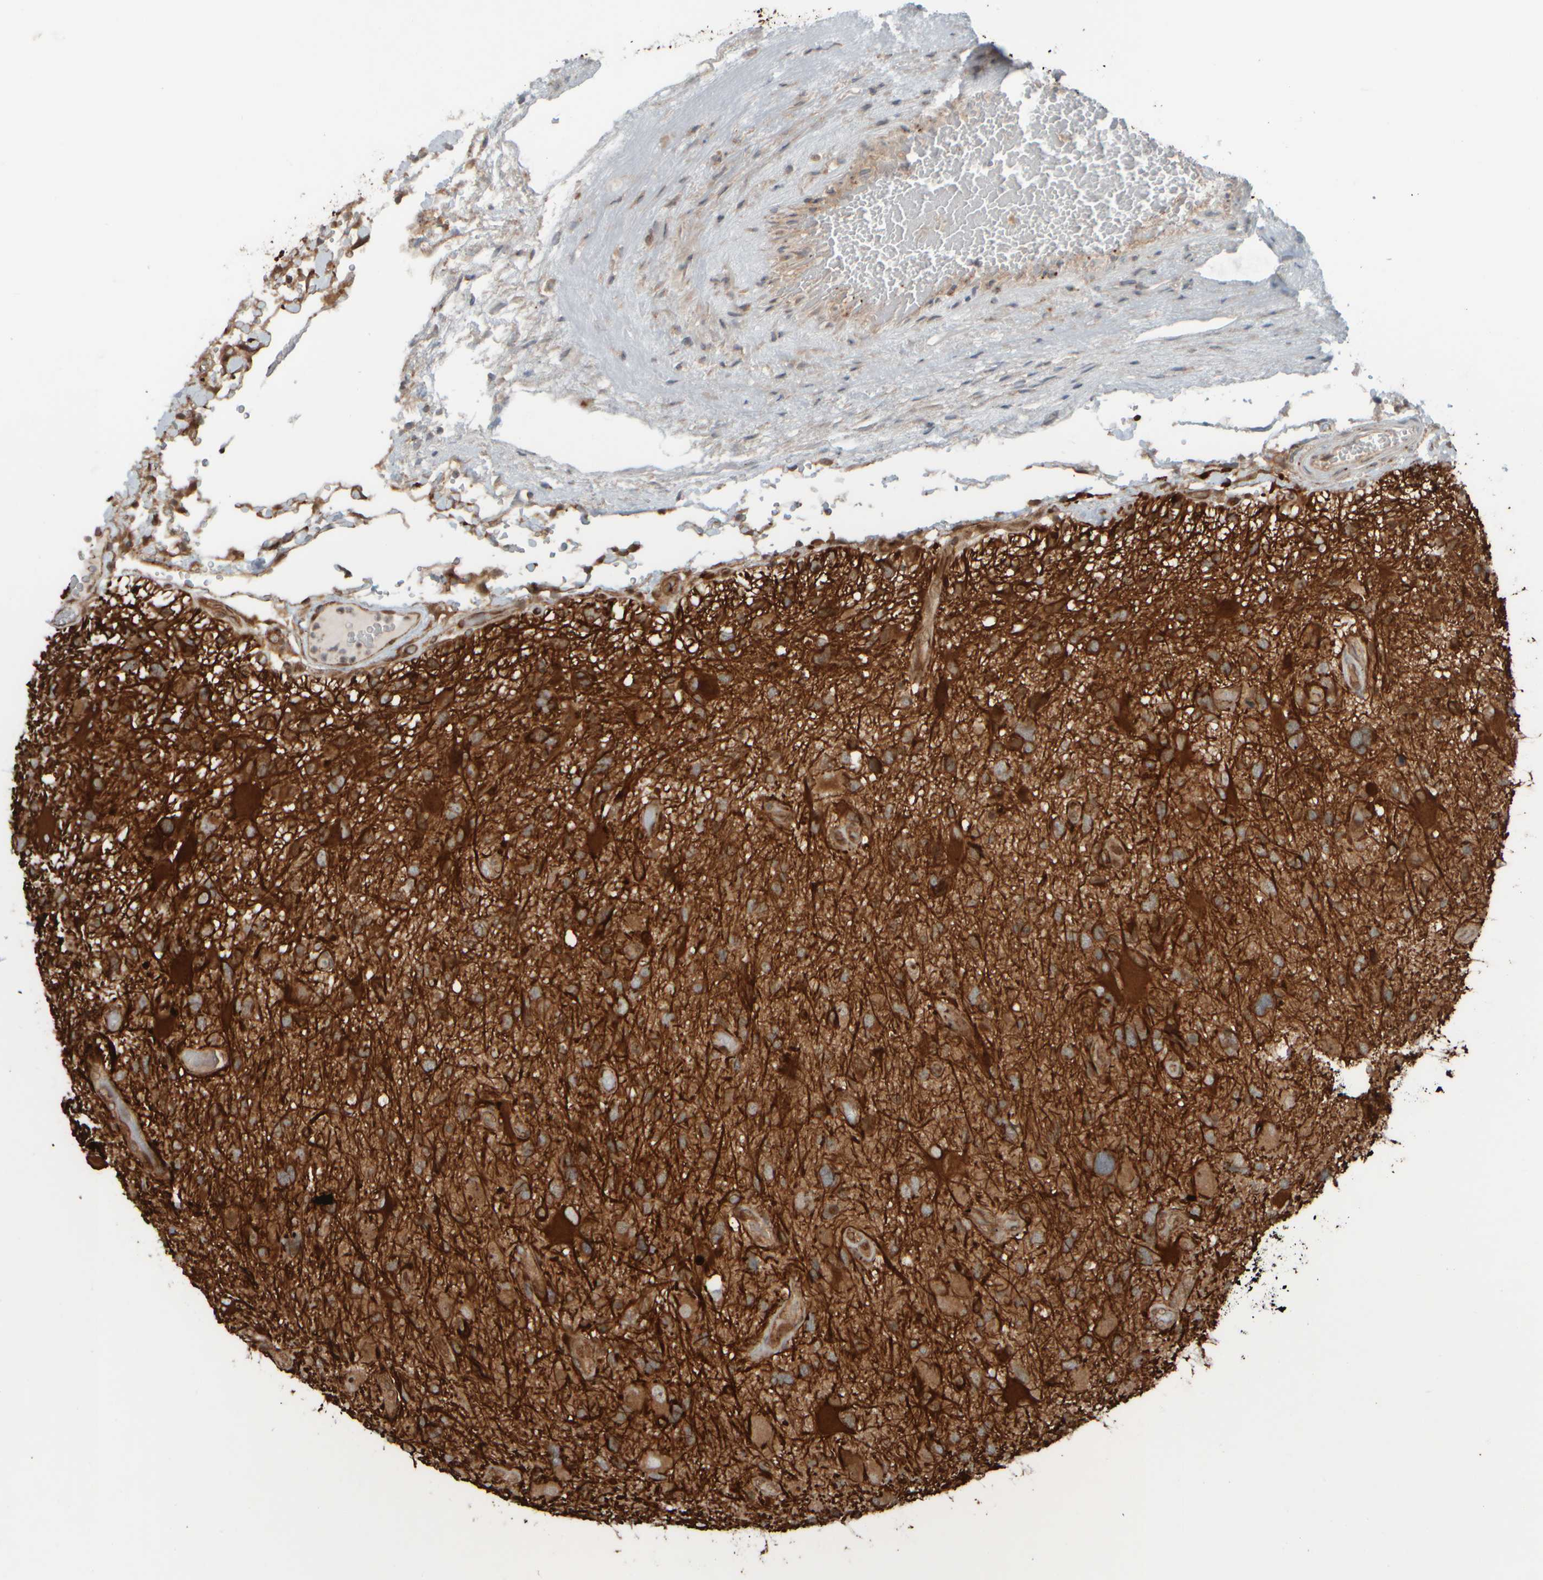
{"staining": {"intensity": "strong", "quantity": ">75%", "location": "cytoplasmic/membranous"}, "tissue": "glioma", "cell_type": "Tumor cells", "image_type": "cancer", "snomed": [{"axis": "morphology", "description": "Glioma, malignant, High grade"}, {"axis": "topography", "description": "Brain"}], "caption": "Immunohistochemistry (IHC) (DAB) staining of human malignant glioma (high-grade) reveals strong cytoplasmic/membranous protein expression in about >75% of tumor cells.", "gene": "GIGYF1", "patient": {"sex": "male", "age": 33}}